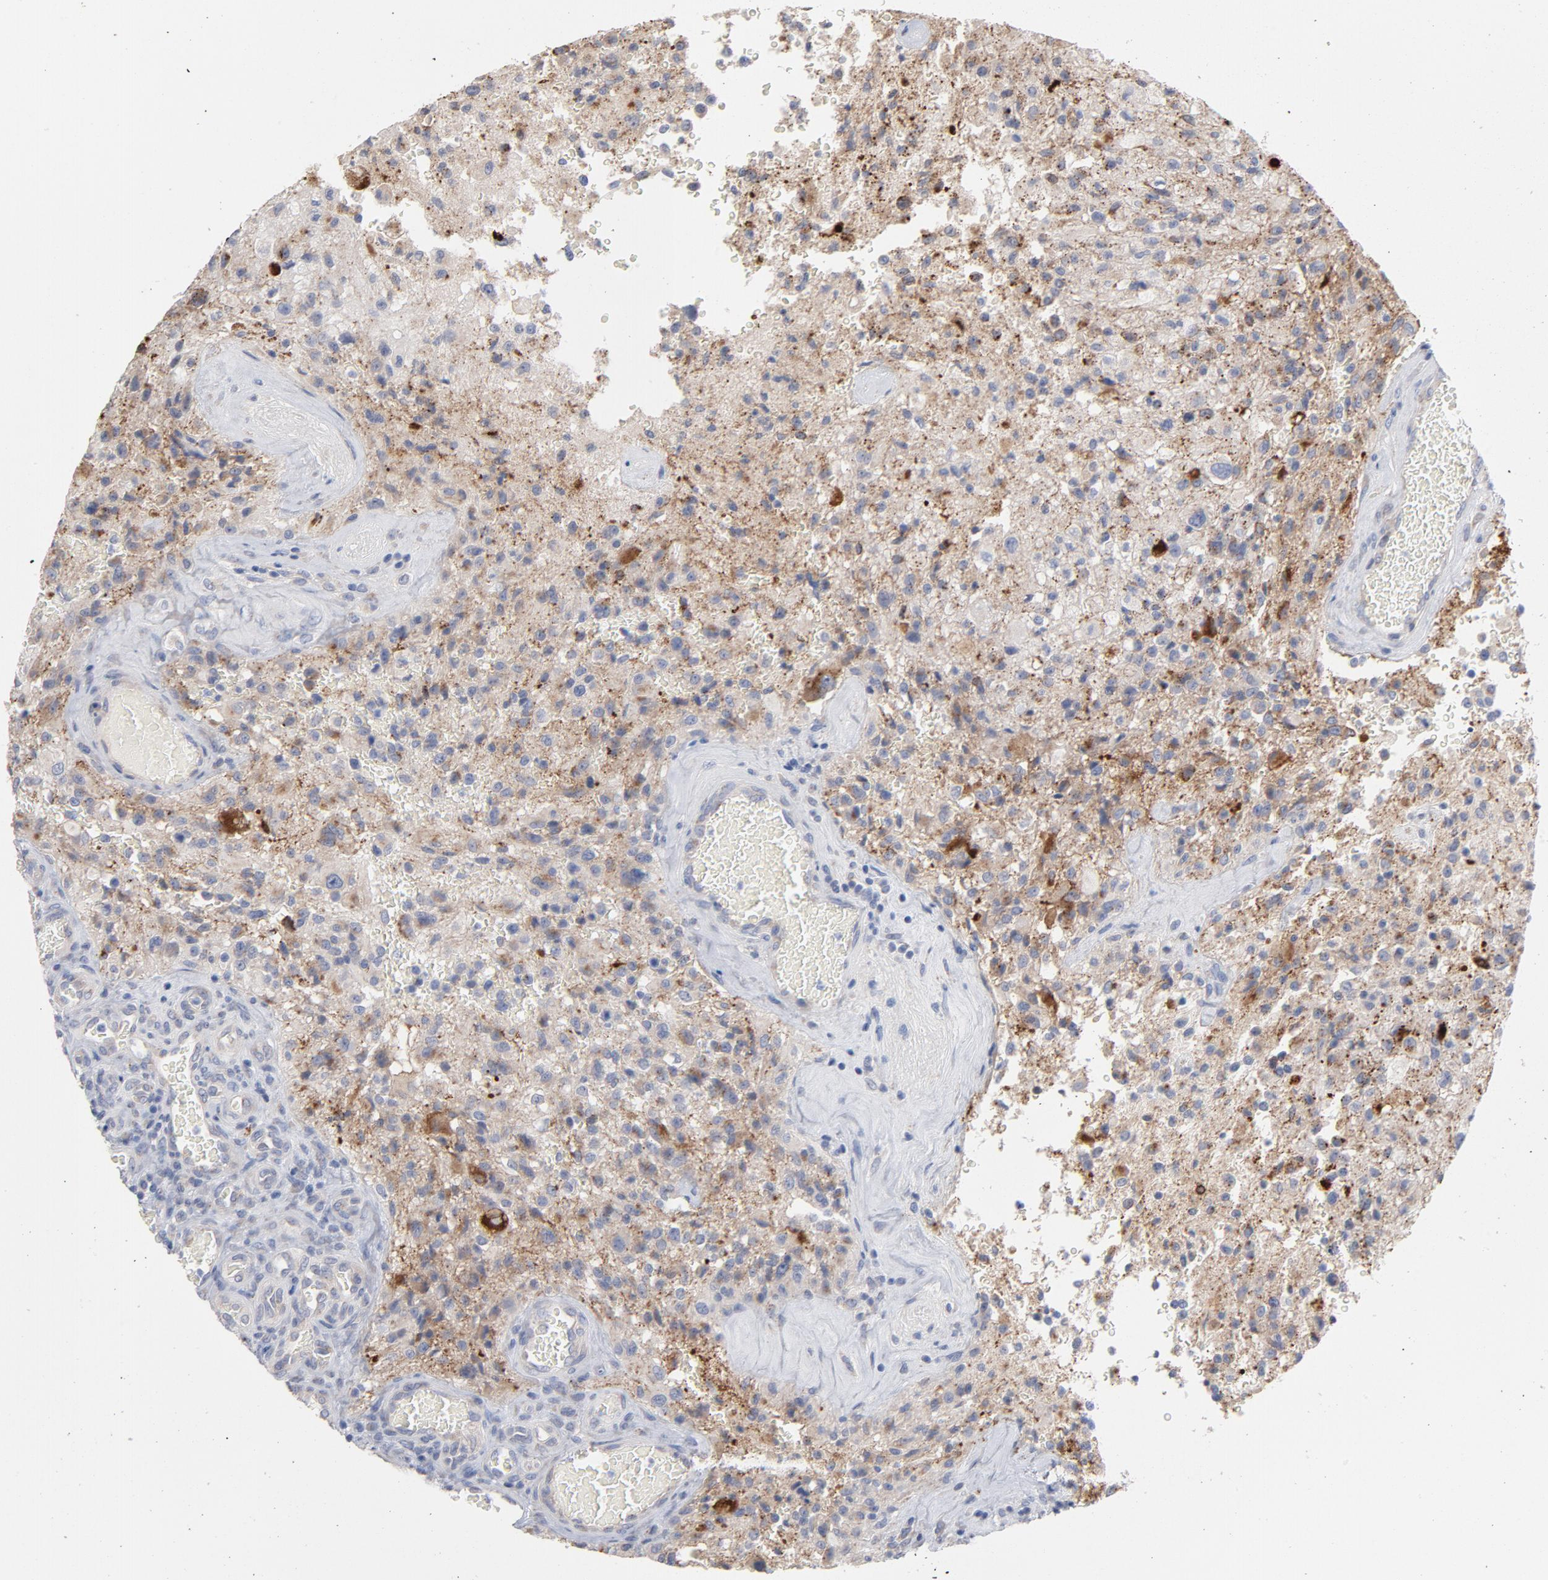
{"staining": {"intensity": "negative", "quantity": "none", "location": "none"}, "tissue": "glioma", "cell_type": "Tumor cells", "image_type": "cancer", "snomed": [{"axis": "morphology", "description": "Normal tissue, NOS"}, {"axis": "morphology", "description": "Glioma, malignant, High grade"}, {"axis": "topography", "description": "Cerebral cortex"}], "caption": "Human glioma stained for a protein using IHC reveals no positivity in tumor cells.", "gene": "CPE", "patient": {"sex": "male", "age": 56}}